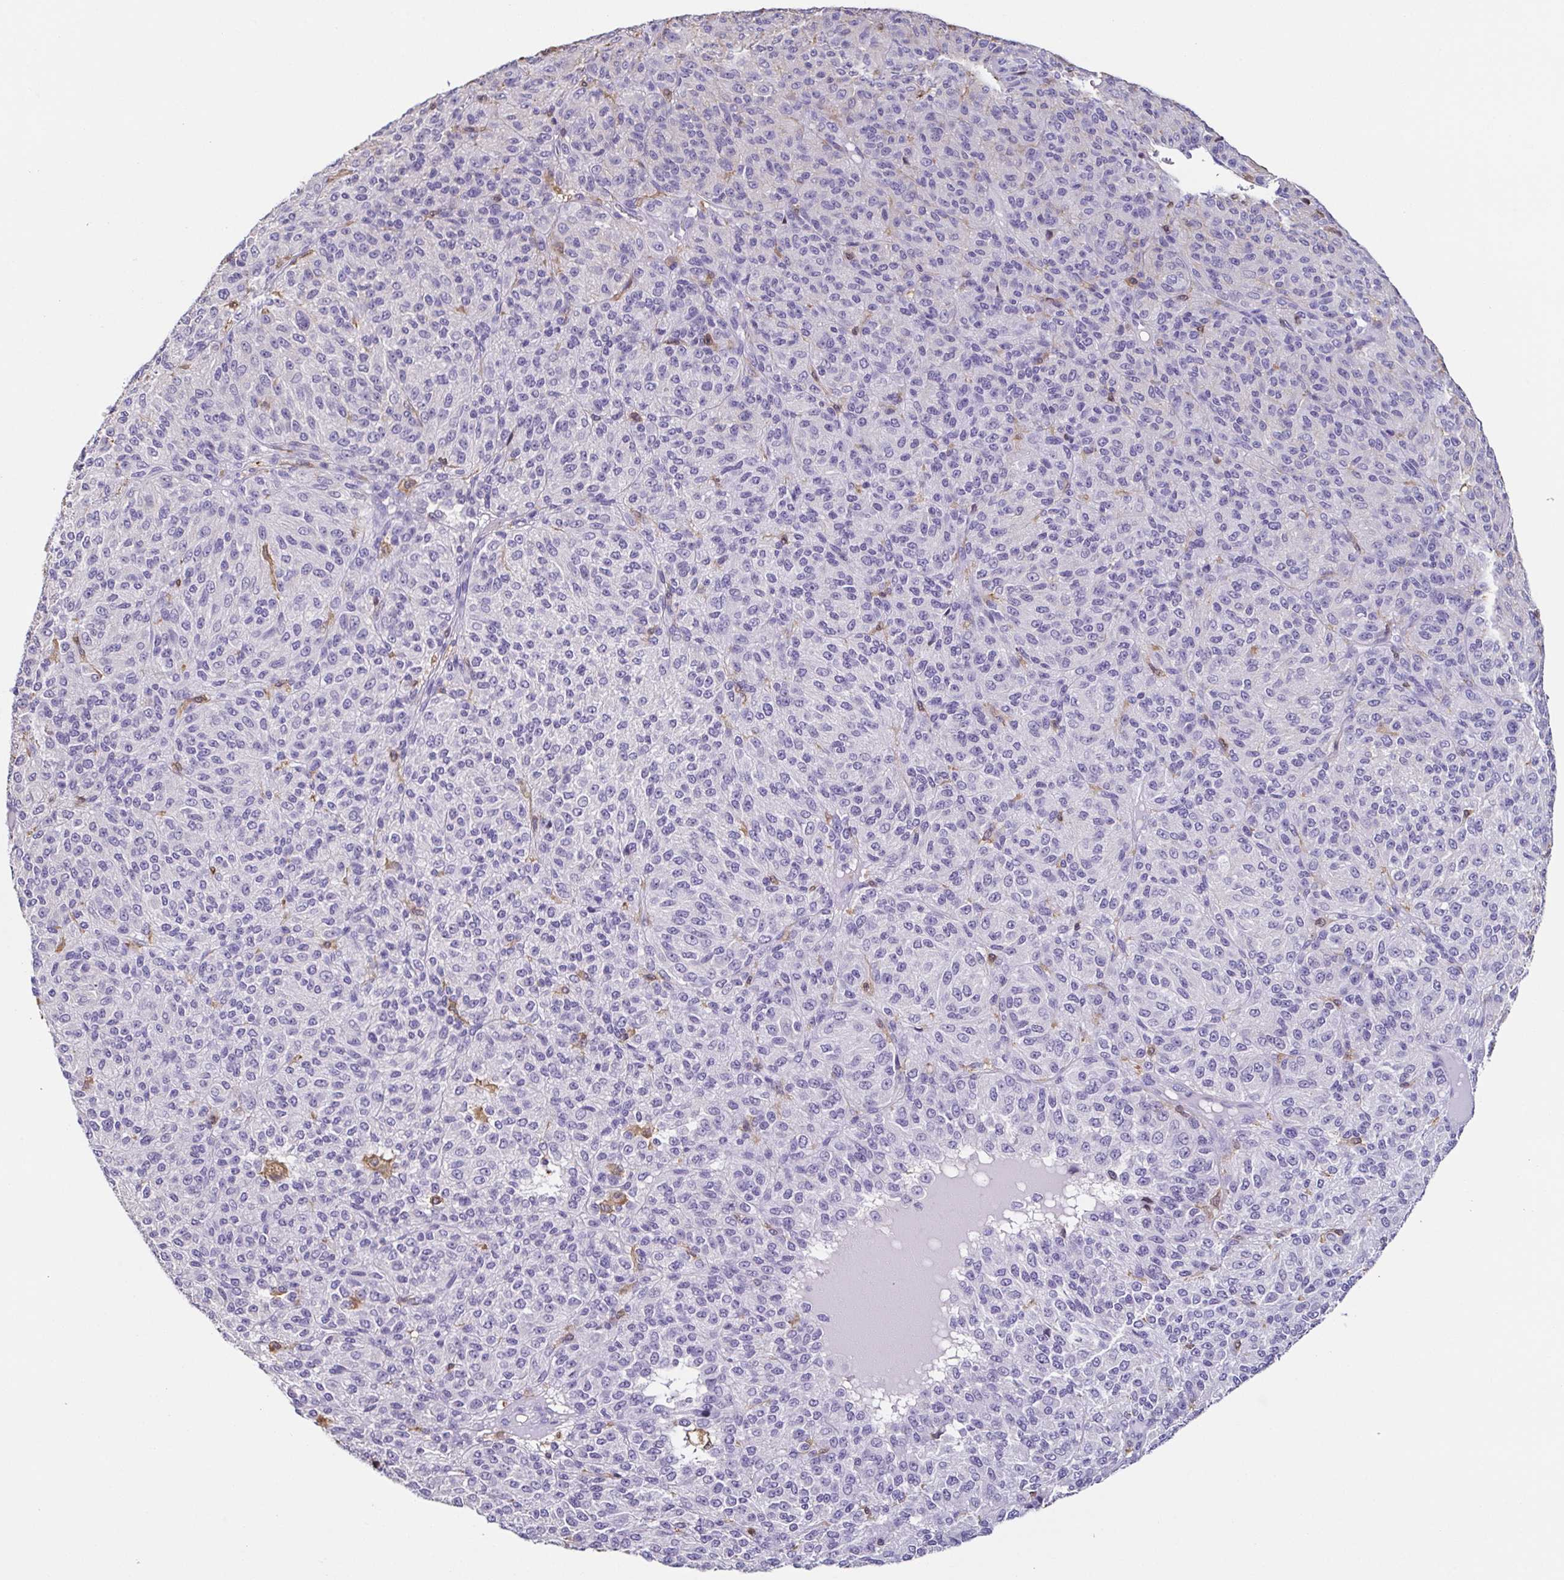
{"staining": {"intensity": "negative", "quantity": "none", "location": "none"}, "tissue": "melanoma", "cell_type": "Tumor cells", "image_type": "cancer", "snomed": [{"axis": "morphology", "description": "Malignant melanoma, Metastatic site"}, {"axis": "topography", "description": "Brain"}], "caption": "The immunohistochemistry image has no significant positivity in tumor cells of malignant melanoma (metastatic site) tissue.", "gene": "ANXA10", "patient": {"sex": "female", "age": 56}}